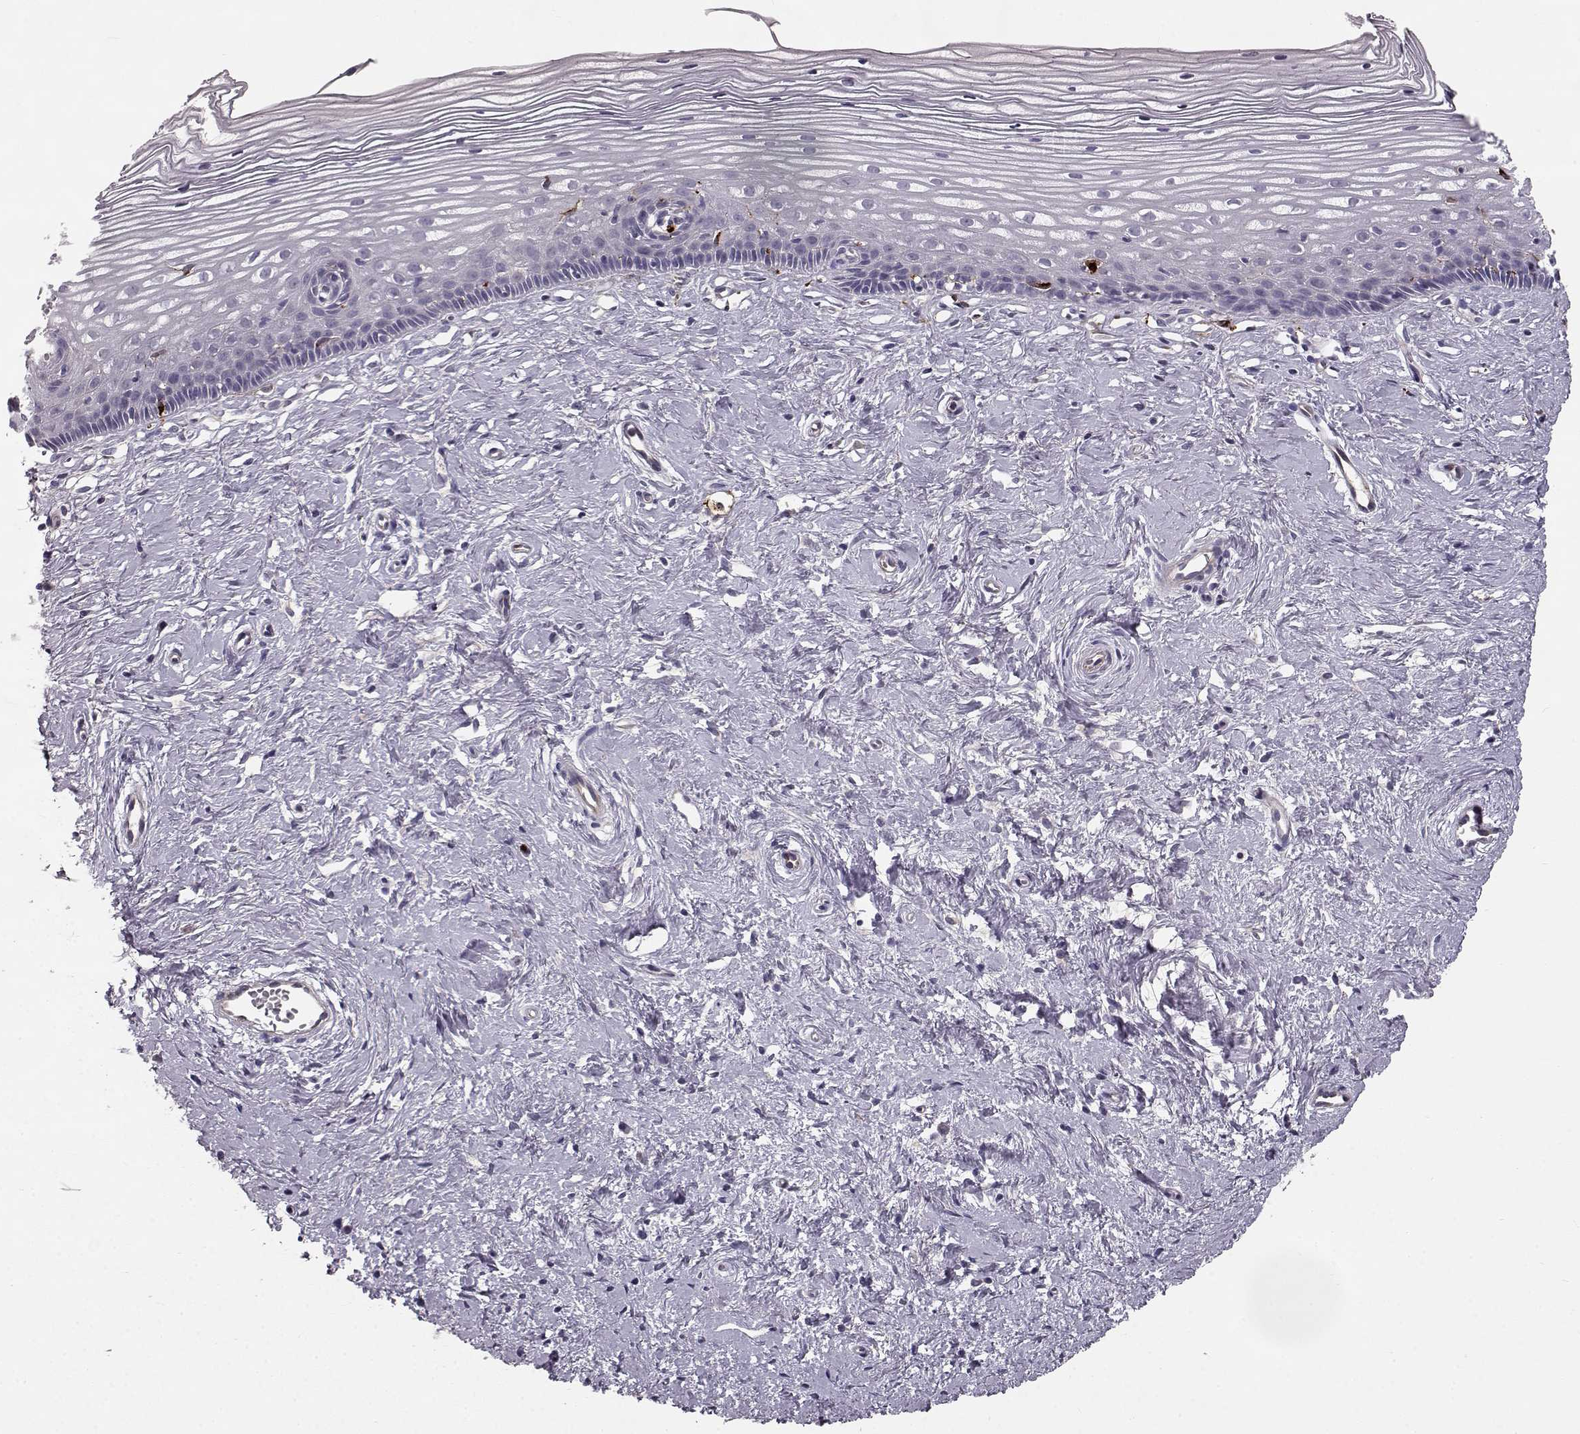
{"staining": {"intensity": "negative", "quantity": "none", "location": "none"}, "tissue": "cervix", "cell_type": "Glandular cells", "image_type": "normal", "snomed": [{"axis": "morphology", "description": "Normal tissue, NOS"}, {"axis": "topography", "description": "Cervix"}], "caption": "Immunohistochemical staining of benign human cervix displays no significant positivity in glandular cells.", "gene": "CCNF", "patient": {"sex": "female", "age": 40}}